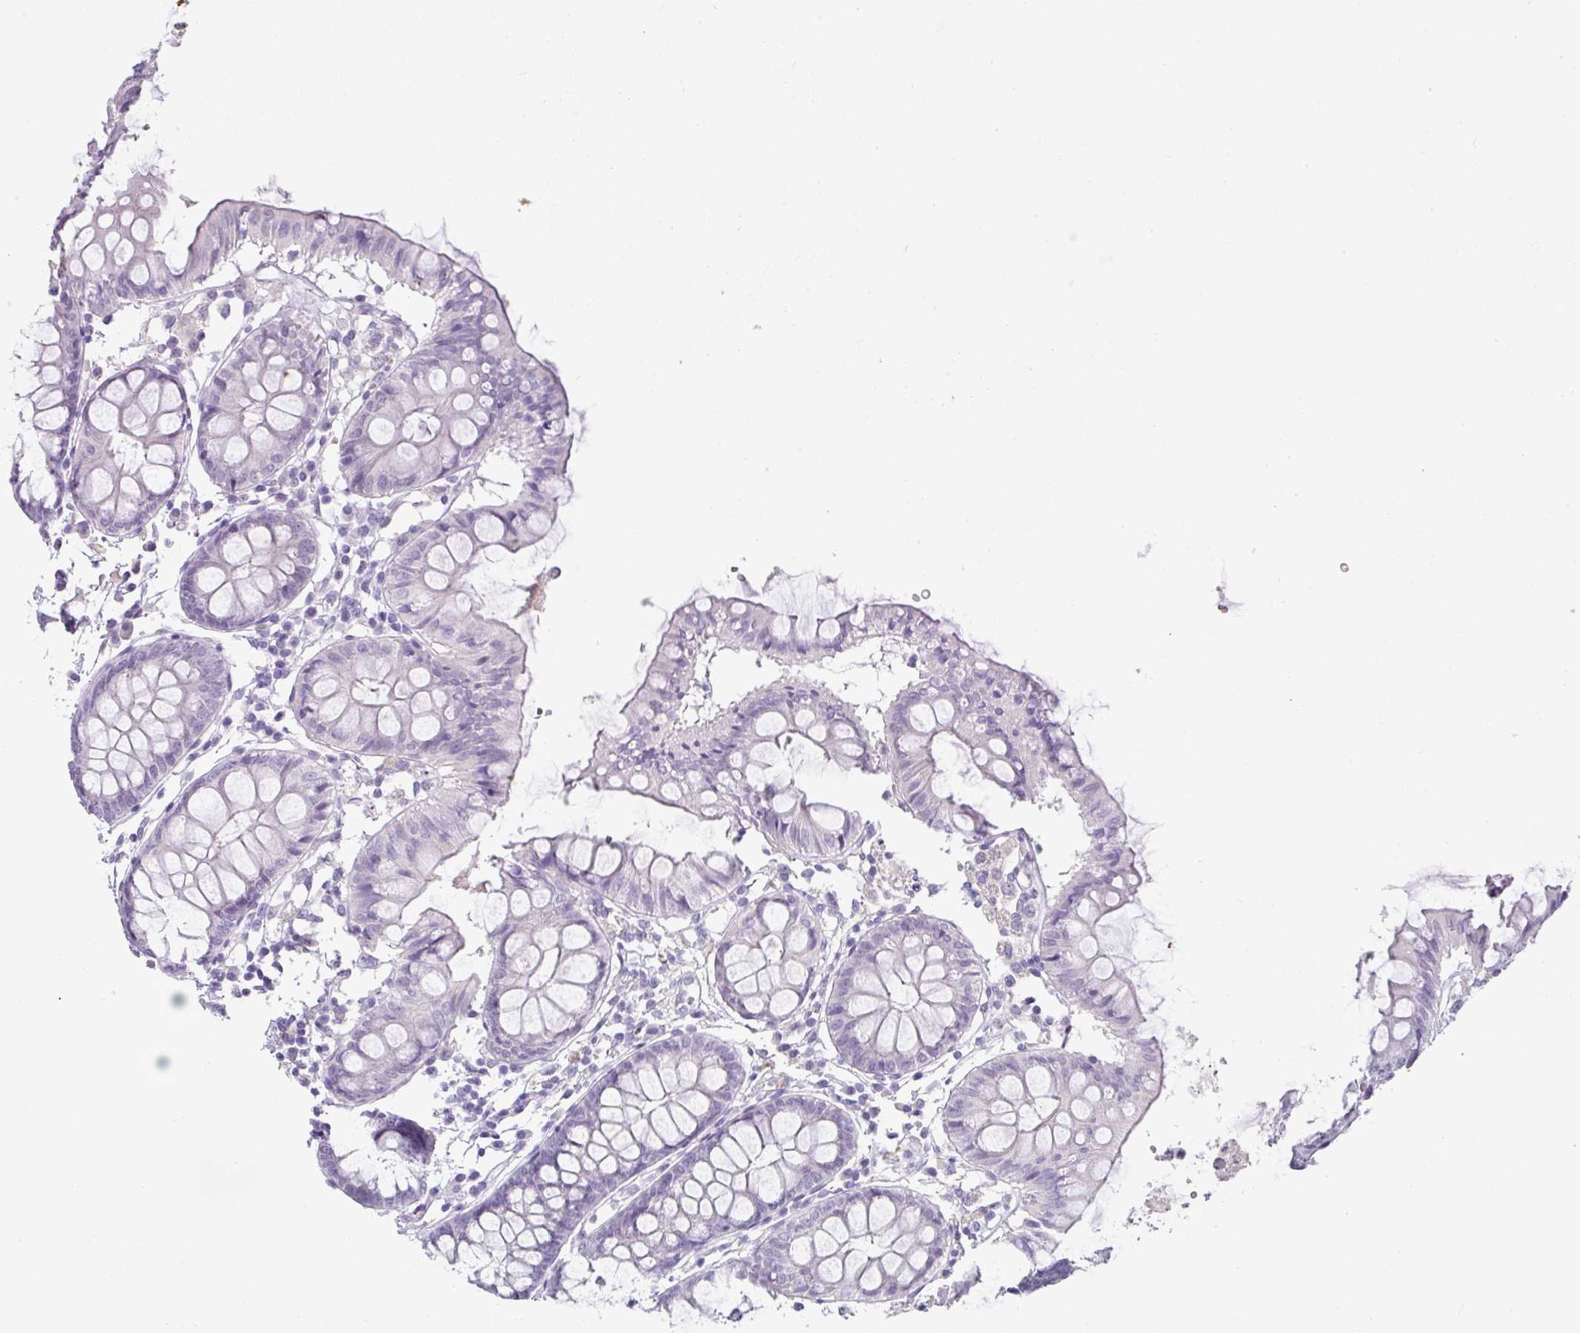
{"staining": {"intensity": "negative", "quantity": "none", "location": "none"}, "tissue": "colon", "cell_type": "Endothelial cells", "image_type": "normal", "snomed": [{"axis": "morphology", "description": "Normal tissue, NOS"}, {"axis": "topography", "description": "Colon"}], "caption": "A high-resolution image shows IHC staining of unremarkable colon, which demonstrates no significant positivity in endothelial cells. (DAB IHC visualized using brightfield microscopy, high magnification).", "gene": "FGF17", "patient": {"sex": "female", "age": 84}}